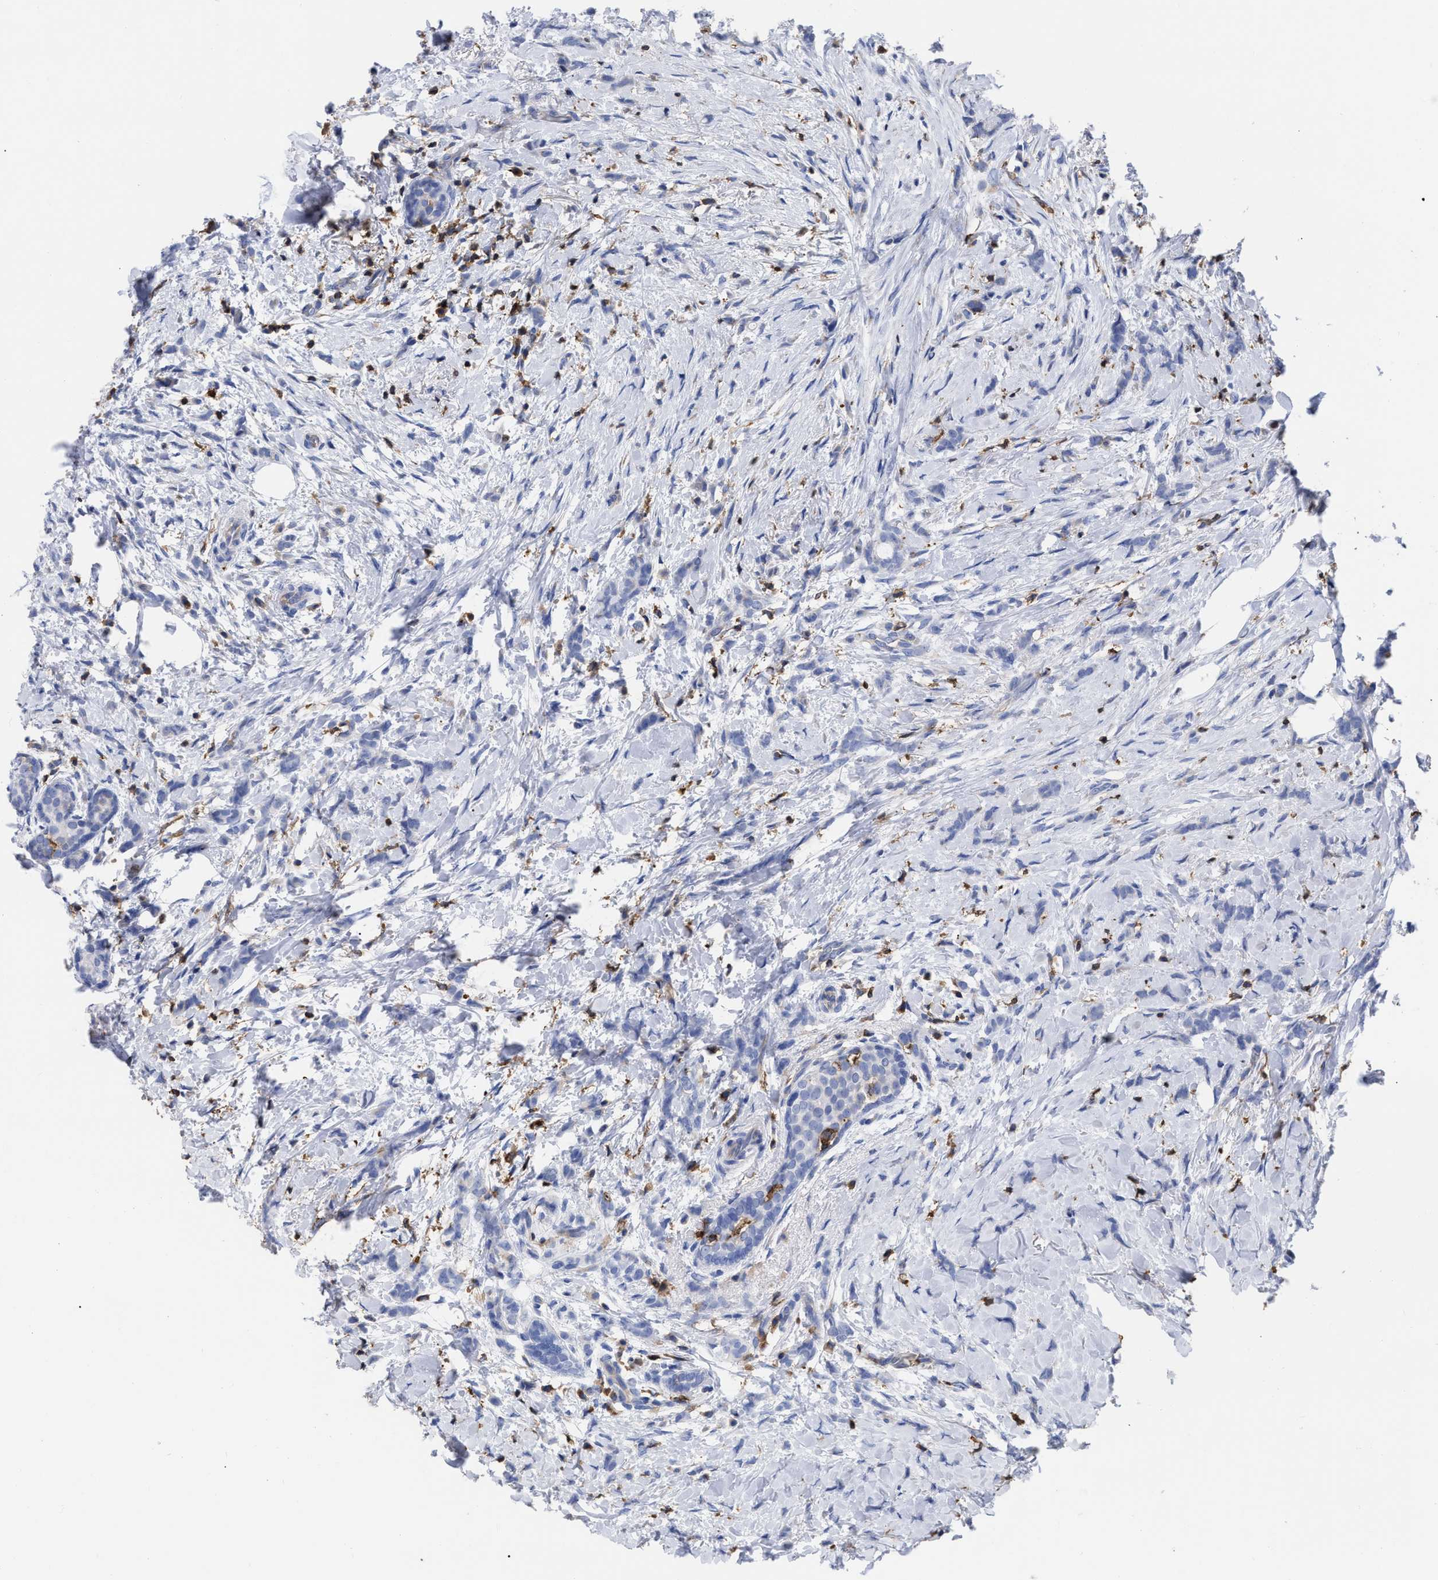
{"staining": {"intensity": "negative", "quantity": "none", "location": "none"}, "tissue": "breast cancer", "cell_type": "Tumor cells", "image_type": "cancer", "snomed": [{"axis": "morphology", "description": "Lobular carcinoma, in situ"}, {"axis": "morphology", "description": "Lobular carcinoma"}, {"axis": "topography", "description": "Breast"}], "caption": "IHC of lobular carcinoma in situ (breast) shows no staining in tumor cells. (Stains: DAB immunohistochemistry with hematoxylin counter stain, Microscopy: brightfield microscopy at high magnification).", "gene": "HCLS1", "patient": {"sex": "female", "age": 41}}